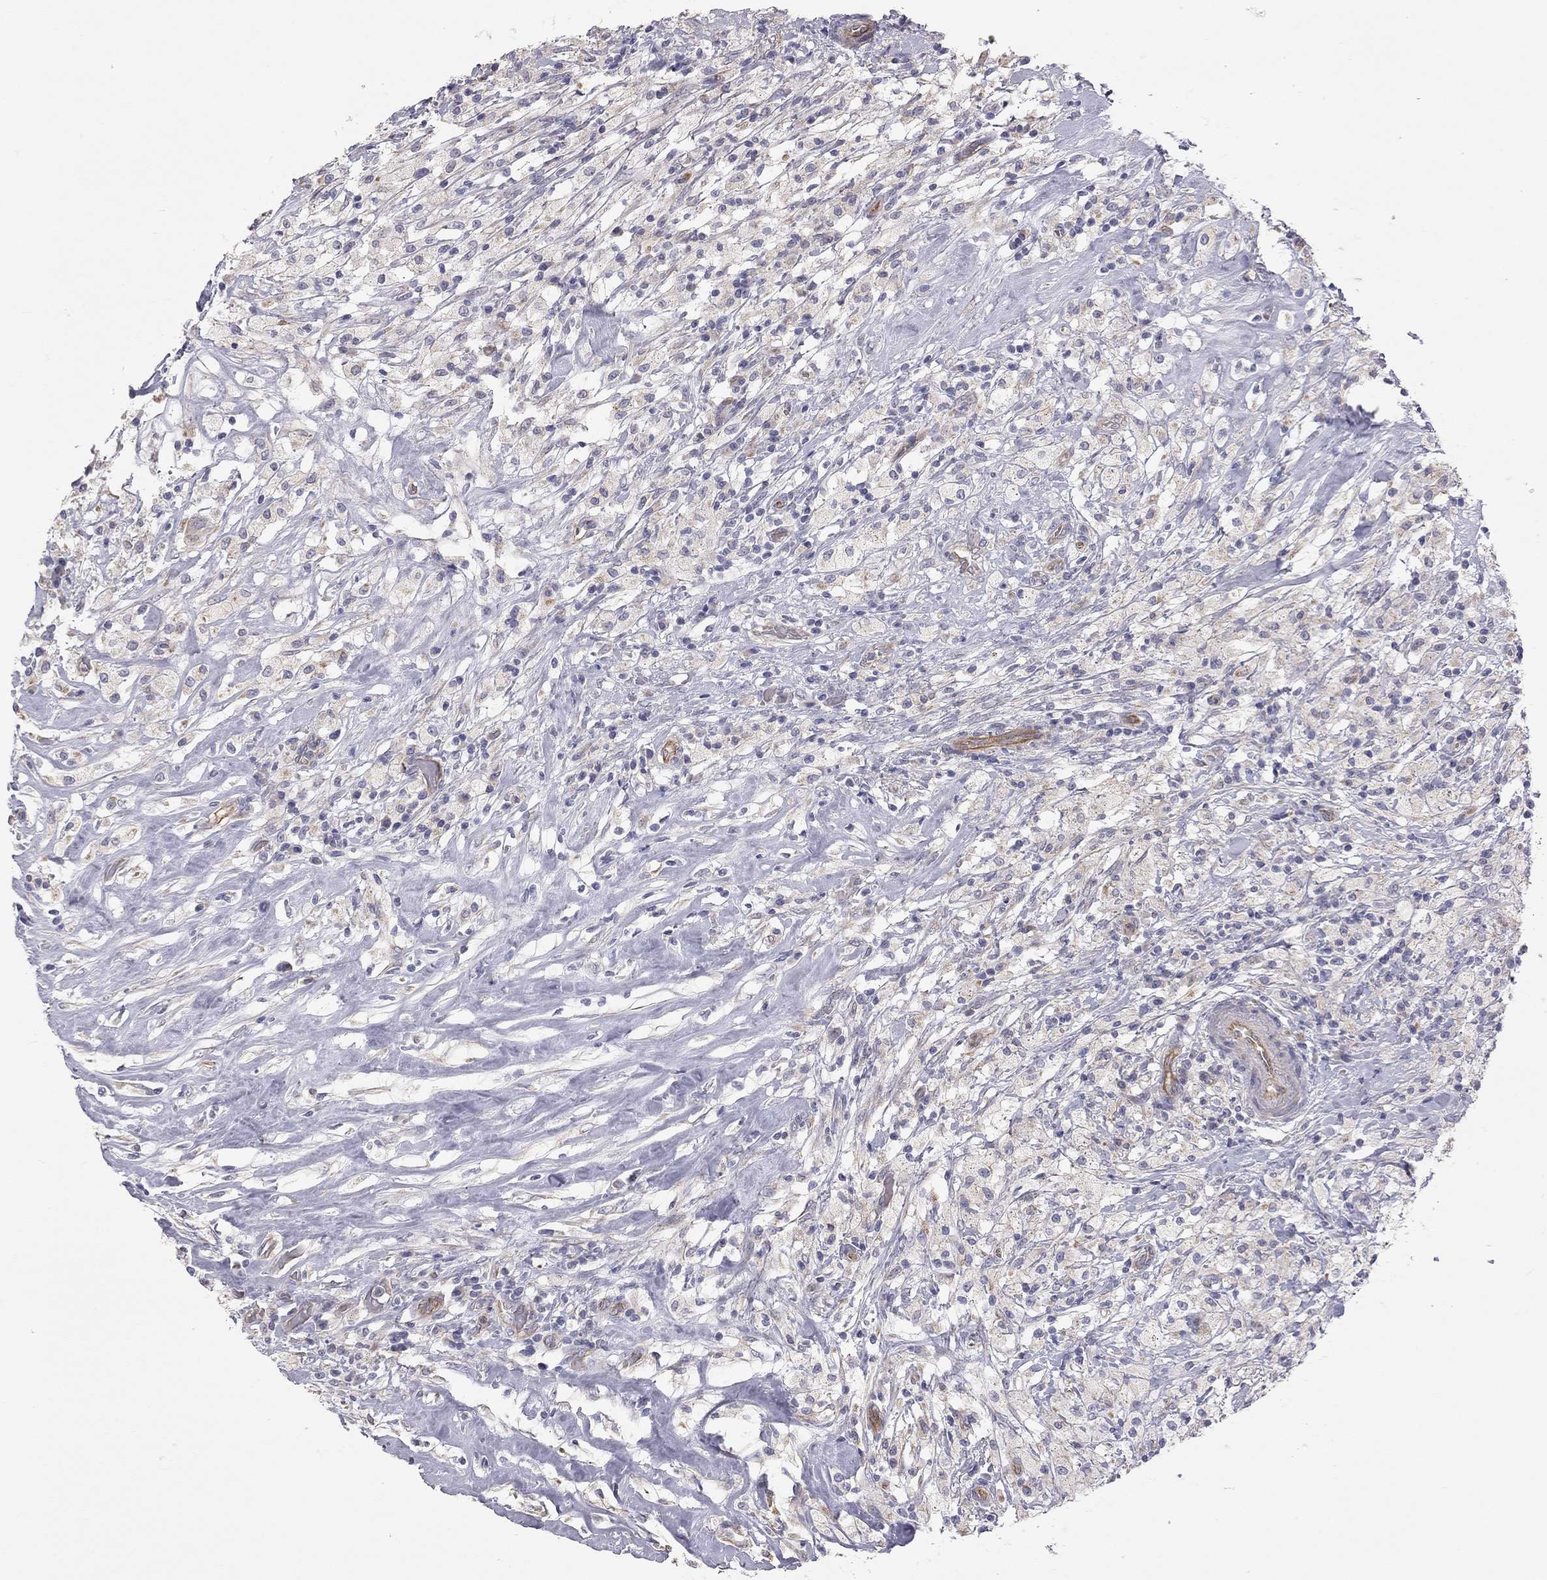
{"staining": {"intensity": "negative", "quantity": "none", "location": "none"}, "tissue": "testis cancer", "cell_type": "Tumor cells", "image_type": "cancer", "snomed": [{"axis": "morphology", "description": "Necrosis, NOS"}, {"axis": "morphology", "description": "Carcinoma, Embryonal, NOS"}, {"axis": "topography", "description": "Testis"}], "caption": "Tumor cells show no significant positivity in testis cancer (embryonal carcinoma).", "gene": "GPRC5B", "patient": {"sex": "male", "age": 19}}